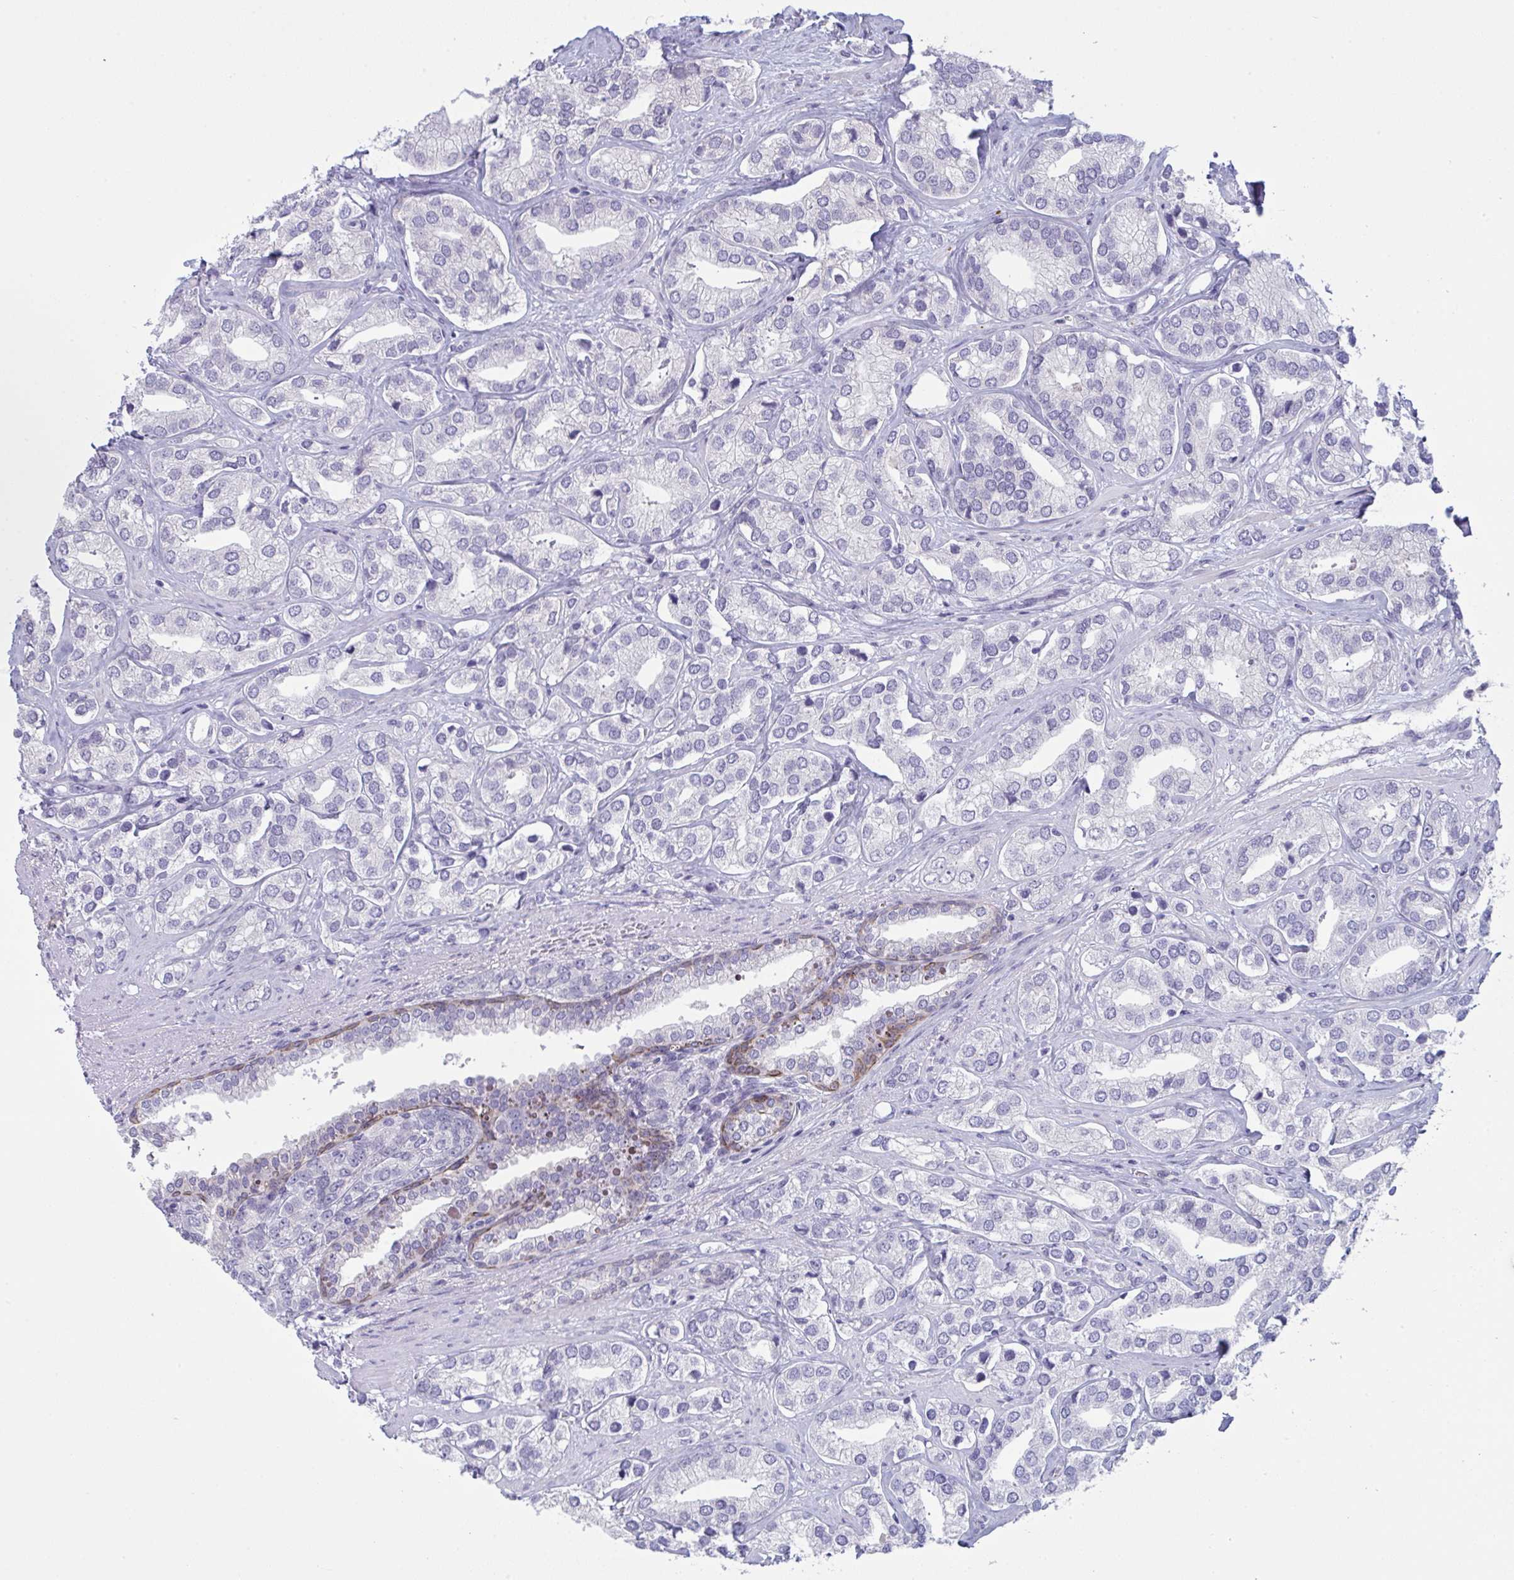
{"staining": {"intensity": "negative", "quantity": "none", "location": "none"}, "tissue": "prostate cancer", "cell_type": "Tumor cells", "image_type": "cancer", "snomed": [{"axis": "morphology", "description": "Adenocarcinoma, High grade"}, {"axis": "topography", "description": "Prostate"}], "caption": "Tumor cells are negative for brown protein staining in adenocarcinoma (high-grade) (prostate).", "gene": "TENT5D", "patient": {"sex": "male", "age": 58}}